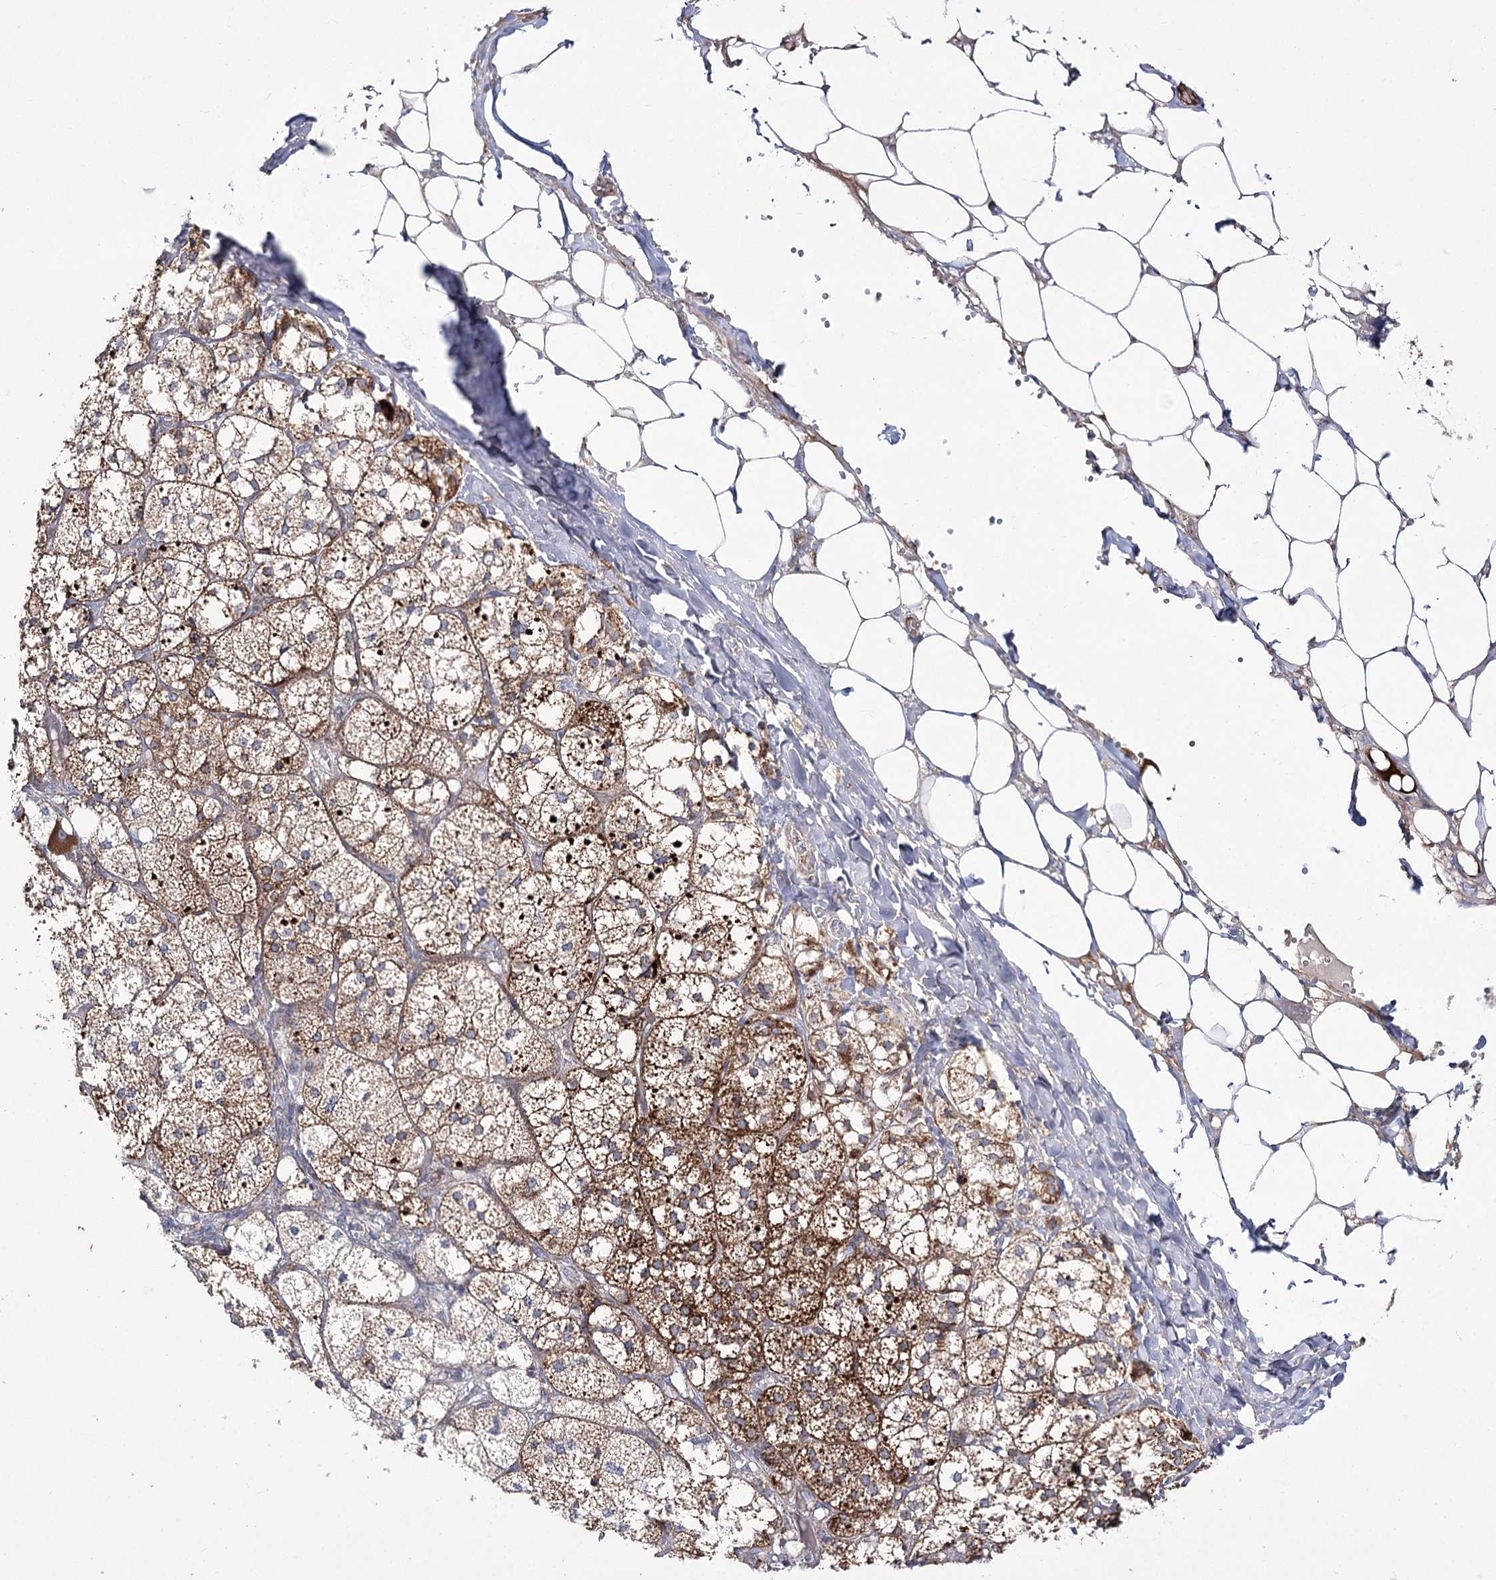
{"staining": {"intensity": "moderate", "quantity": ">75%", "location": "cytoplasmic/membranous"}, "tissue": "adrenal gland", "cell_type": "Glandular cells", "image_type": "normal", "snomed": [{"axis": "morphology", "description": "Normal tissue, NOS"}, {"axis": "topography", "description": "Adrenal gland"}], "caption": "Glandular cells display medium levels of moderate cytoplasmic/membranous positivity in approximately >75% of cells in benign adrenal gland.", "gene": "NADK2", "patient": {"sex": "female", "age": 61}}